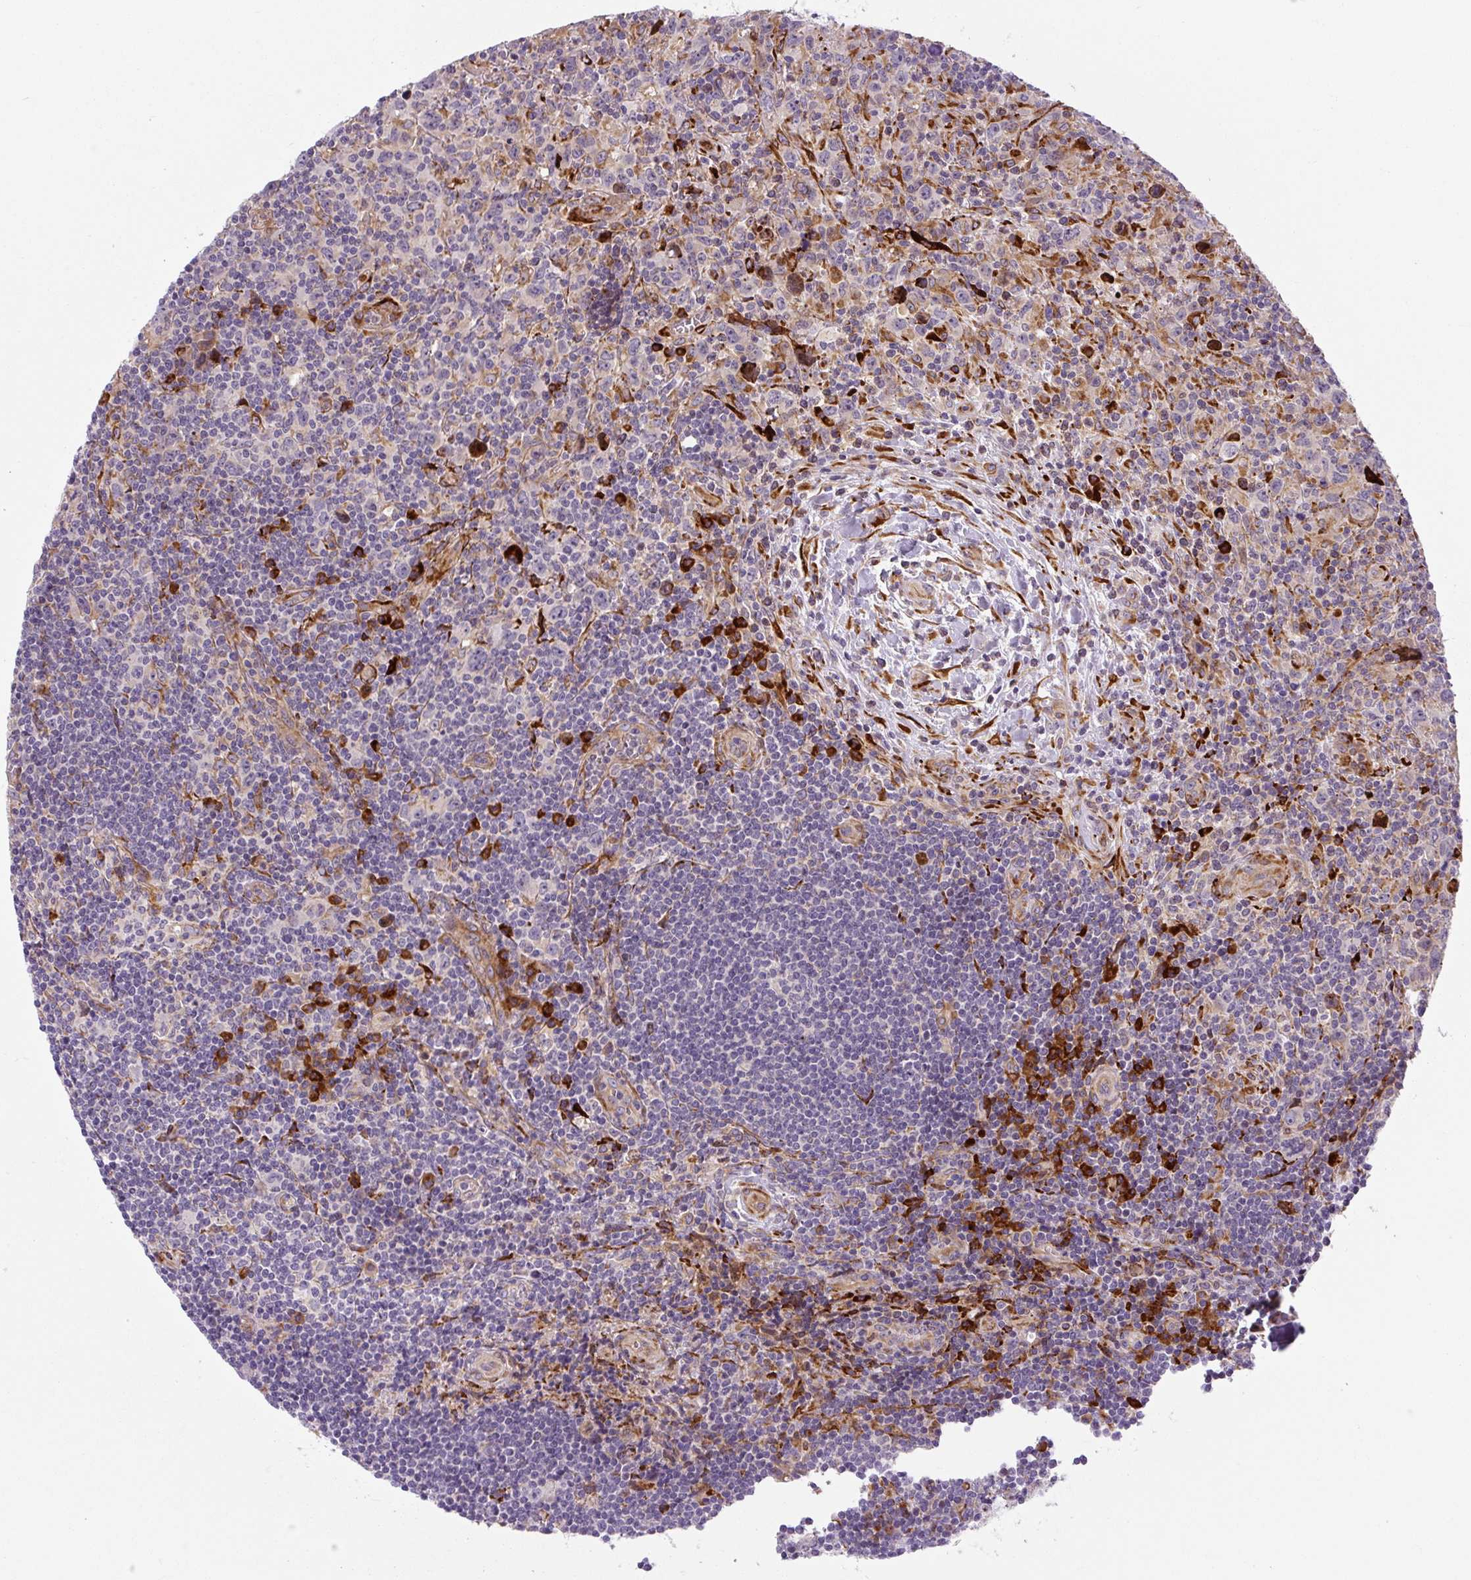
{"staining": {"intensity": "negative", "quantity": "none", "location": "none"}, "tissue": "lymphoma", "cell_type": "Tumor cells", "image_type": "cancer", "snomed": [{"axis": "morphology", "description": "Hodgkin's disease, NOS"}, {"axis": "topography", "description": "Lymph node"}], "caption": "Hodgkin's disease stained for a protein using IHC exhibits no staining tumor cells.", "gene": "DISP3", "patient": {"sex": "female", "age": 18}}